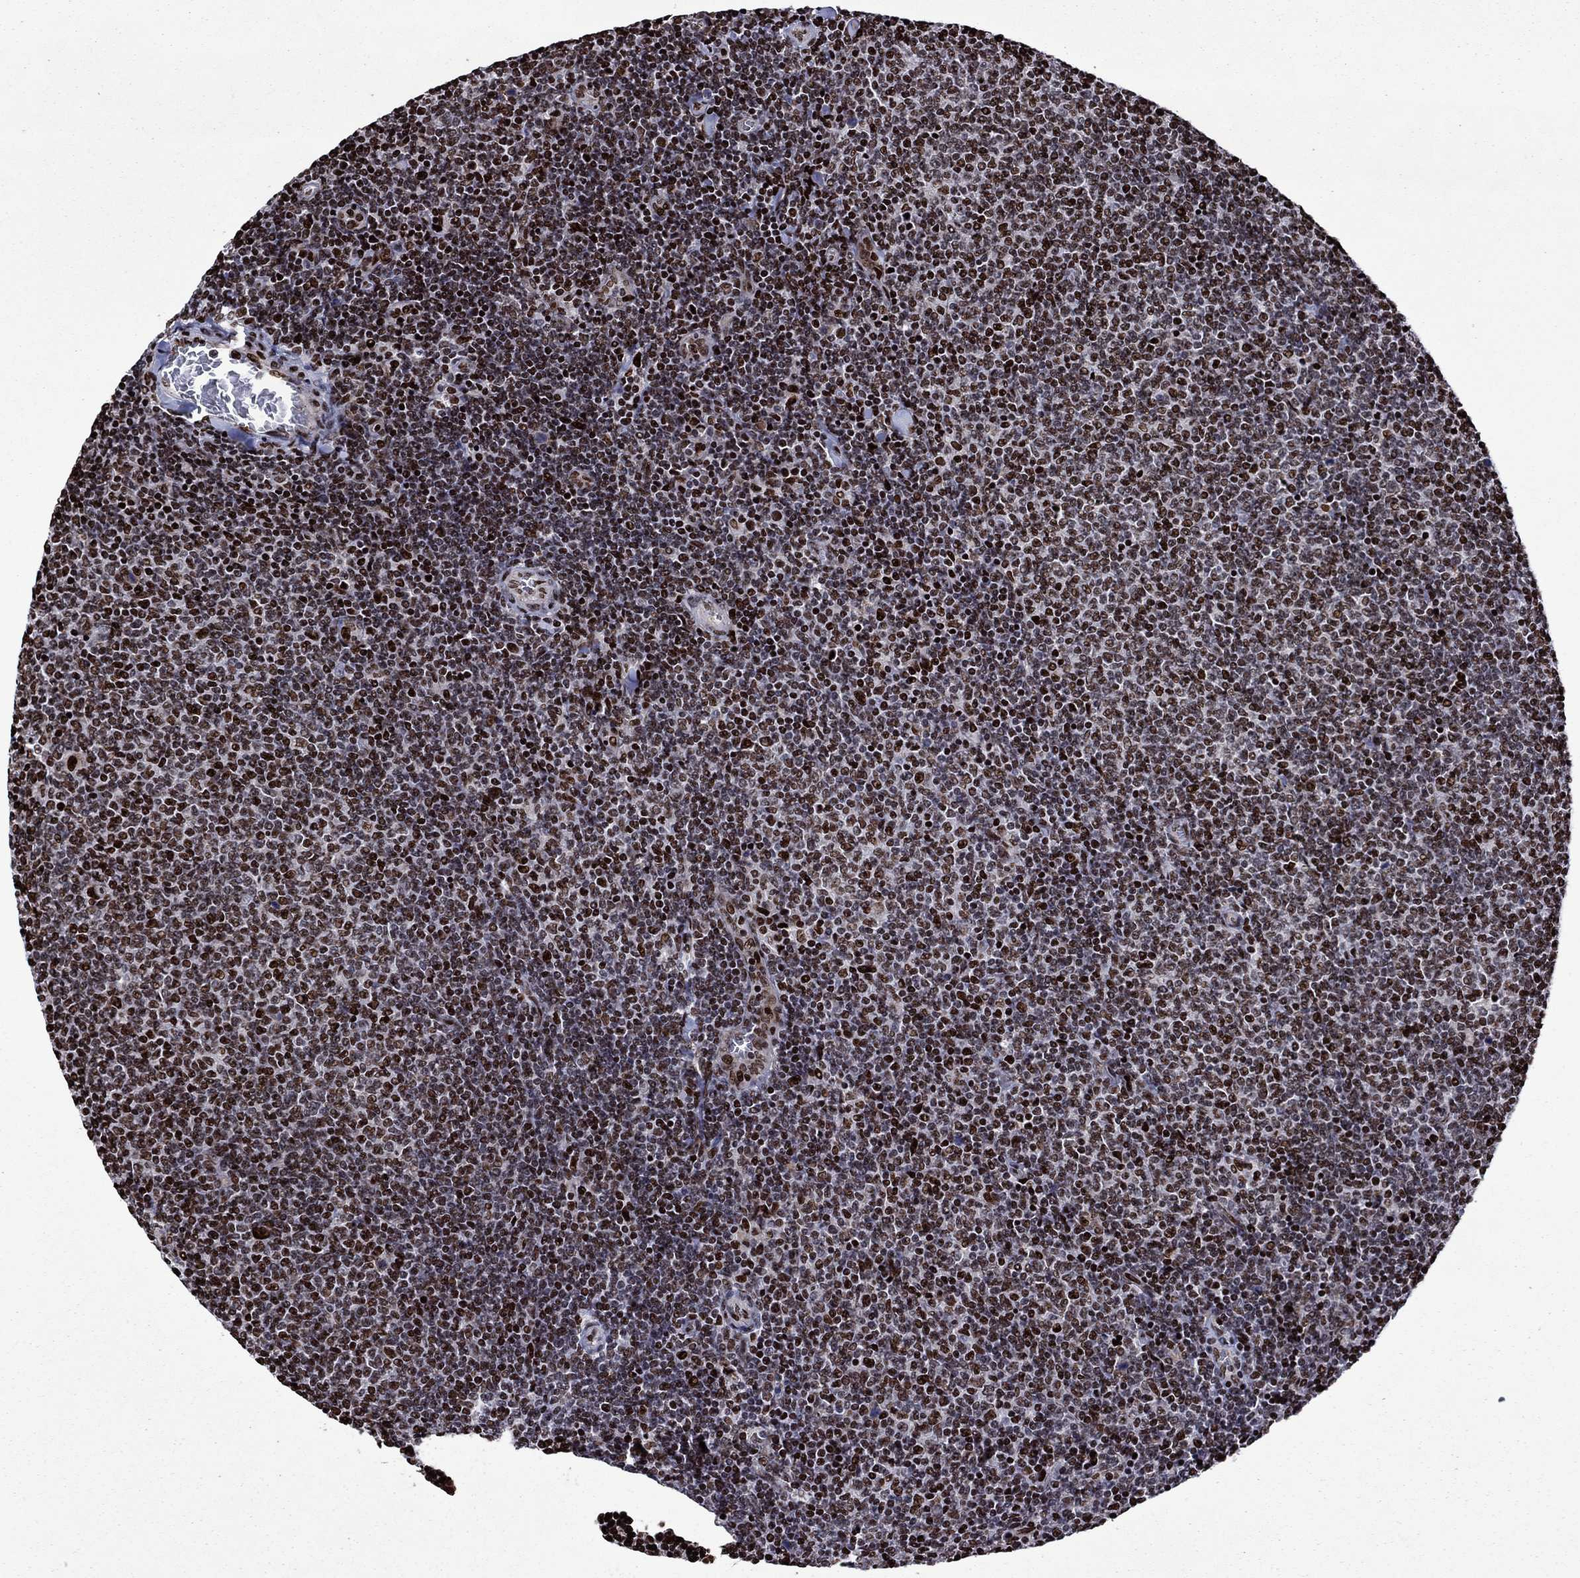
{"staining": {"intensity": "strong", "quantity": ">75%", "location": "nuclear"}, "tissue": "lymphoma", "cell_type": "Tumor cells", "image_type": "cancer", "snomed": [{"axis": "morphology", "description": "Malignant lymphoma, non-Hodgkin's type, Low grade"}, {"axis": "topography", "description": "Lymph node"}], "caption": "Protein analysis of low-grade malignant lymphoma, non-Hodgkin's type tissue exhibits strong nuclear staining in about >75% of tumor cells.", "gene": "LIMK1", "patient": {"sex": "male", "age": 52}}